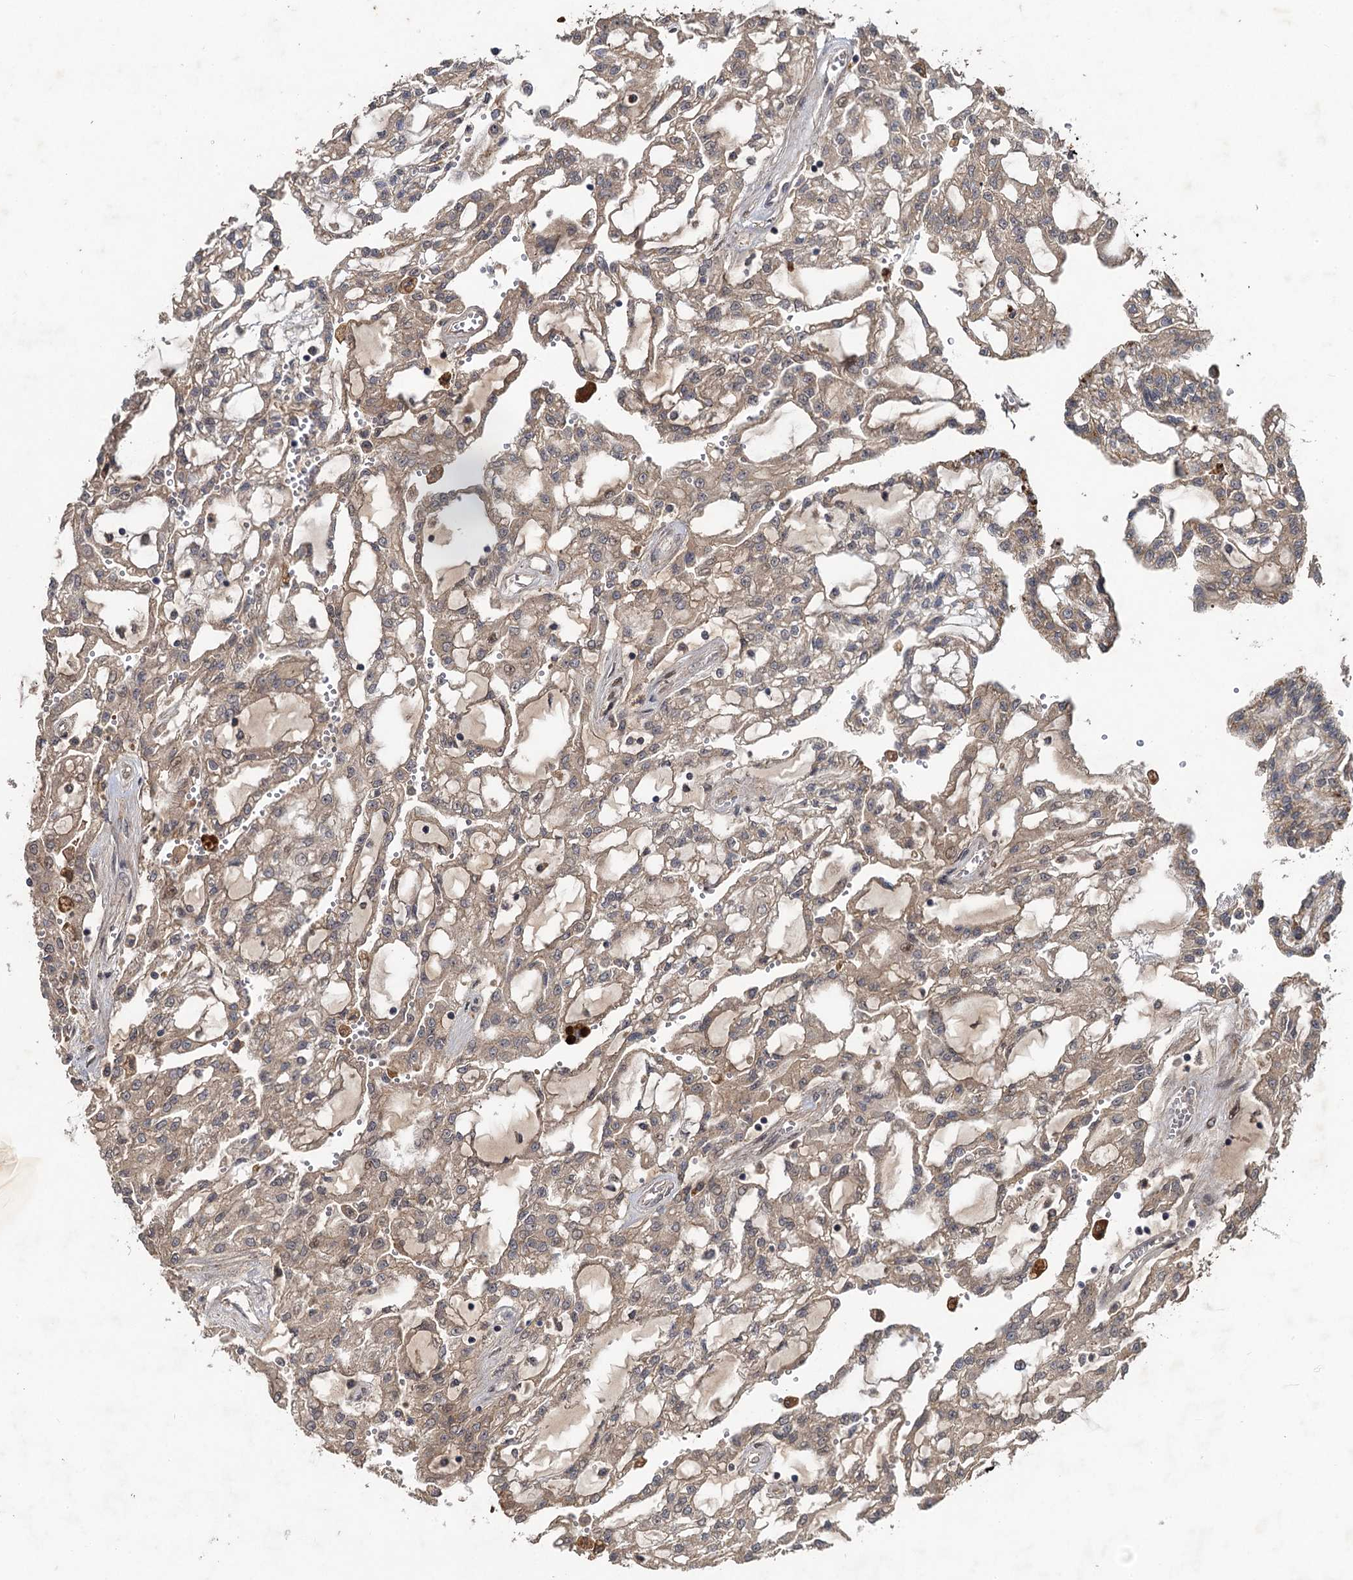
{"staining": {"intensity": "weak", "quantity": "25%-75%", "location": "cytoplasmic/membranous"}, "tissue": "renal cancer", "cell_type": "Tumor cells", "image_type": "cancer", "snomed": [{"axis": "morphology", "description": "Adenocarcinoma, NOS"}, {"axis": "topography", "description": "Kidney"}], "caption": "Immunohistochemistry (IHC) of human renal cancer reveals low levels of weak cytoplasmic/membranous expression in approximately 25%-75% of tumor cells.", "gene": "NUDT22", "patient": {"sex": "male", "age": 63}}